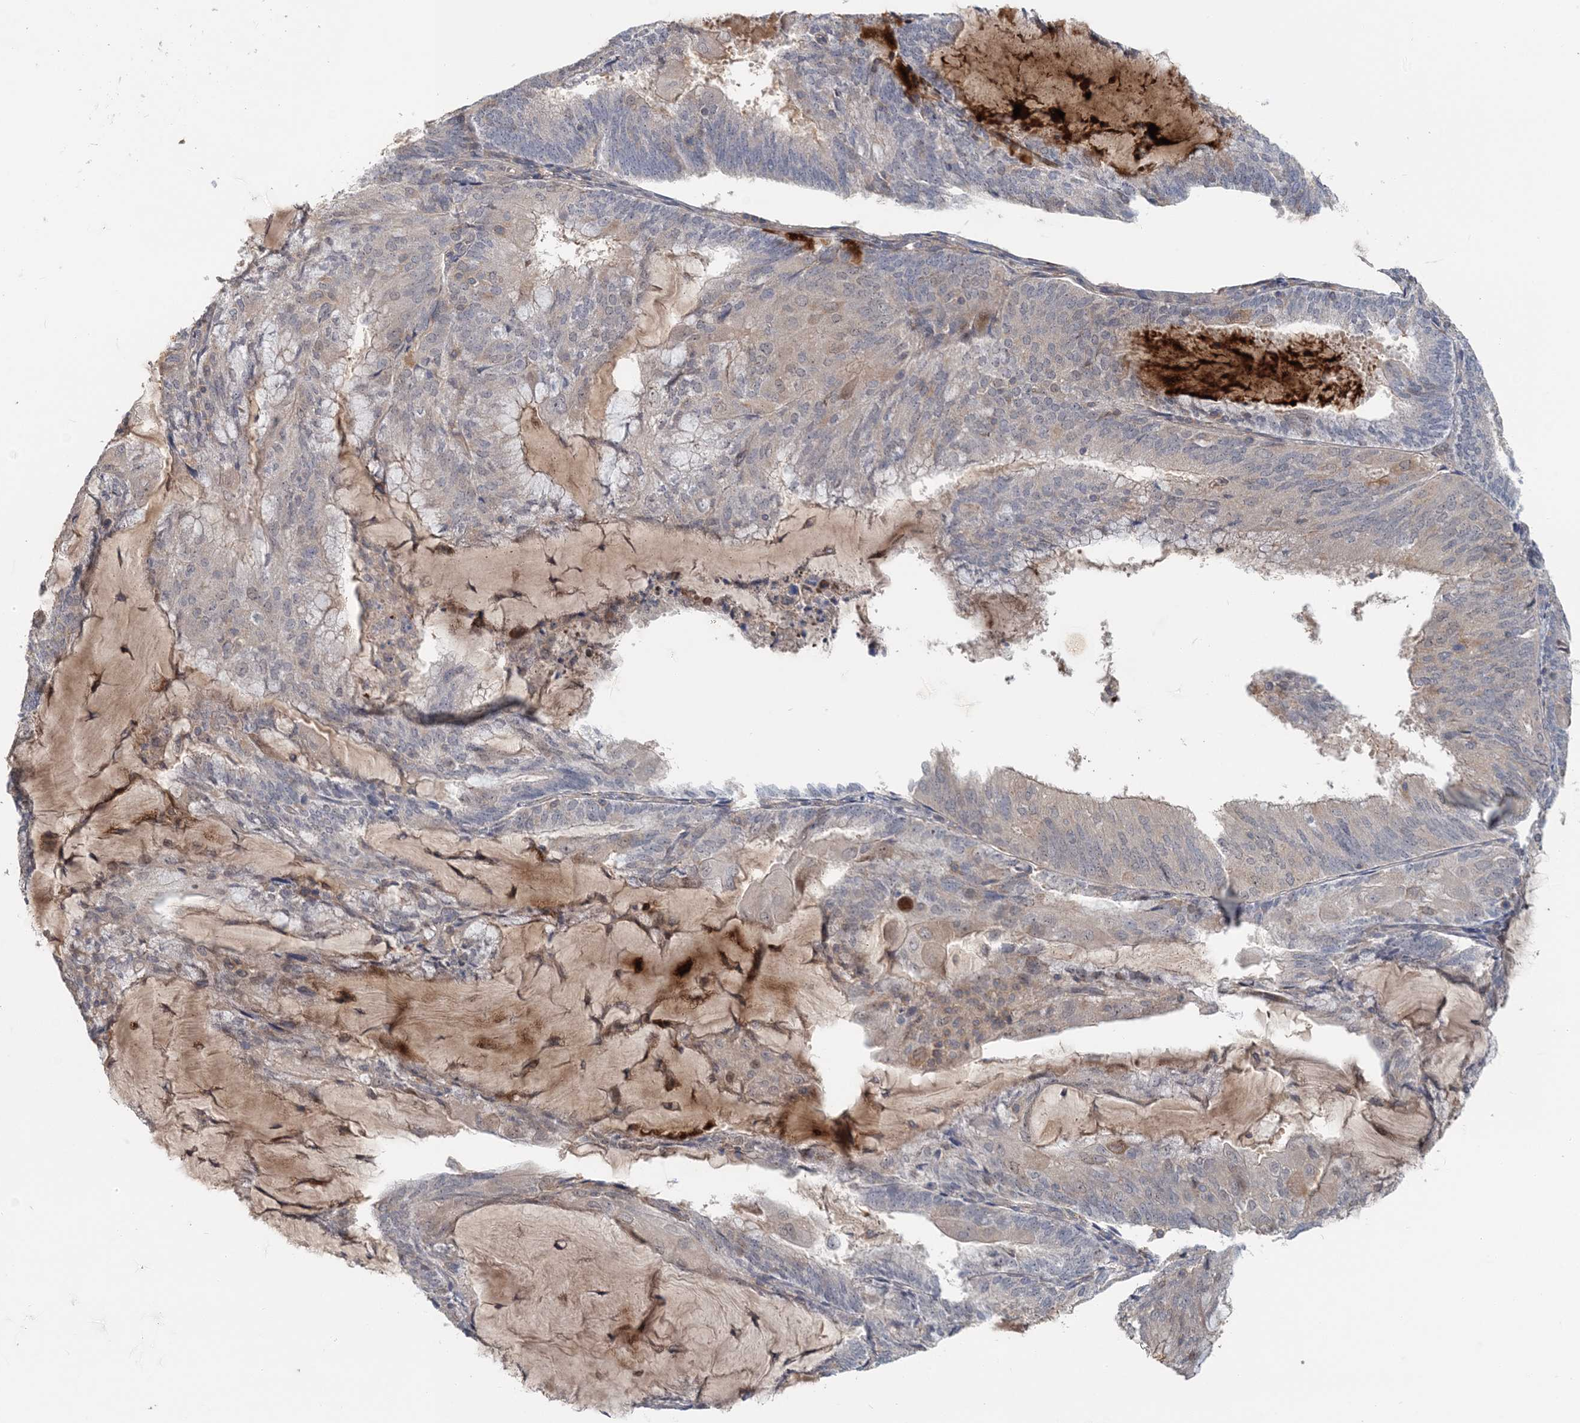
{"staining": {"intensity": "negative", "quantity": "none", "location": "none"}, "tissue": "endometrial cancer", "cell_type": "Tumor cells", "image_type": "cancer", "snomed": [{"axis": "morphology", "description": "Adenocarcinoma, NOS"}, {"axis": "topography", "description": "Endometrium"}], "caption": "Immunohistochemical staining of endometrial cancer (adenocarcinoma) displays no significant expression in tumor cells.", "gene": "RNF25", "patient": {"sex": "female", "age": 81}}